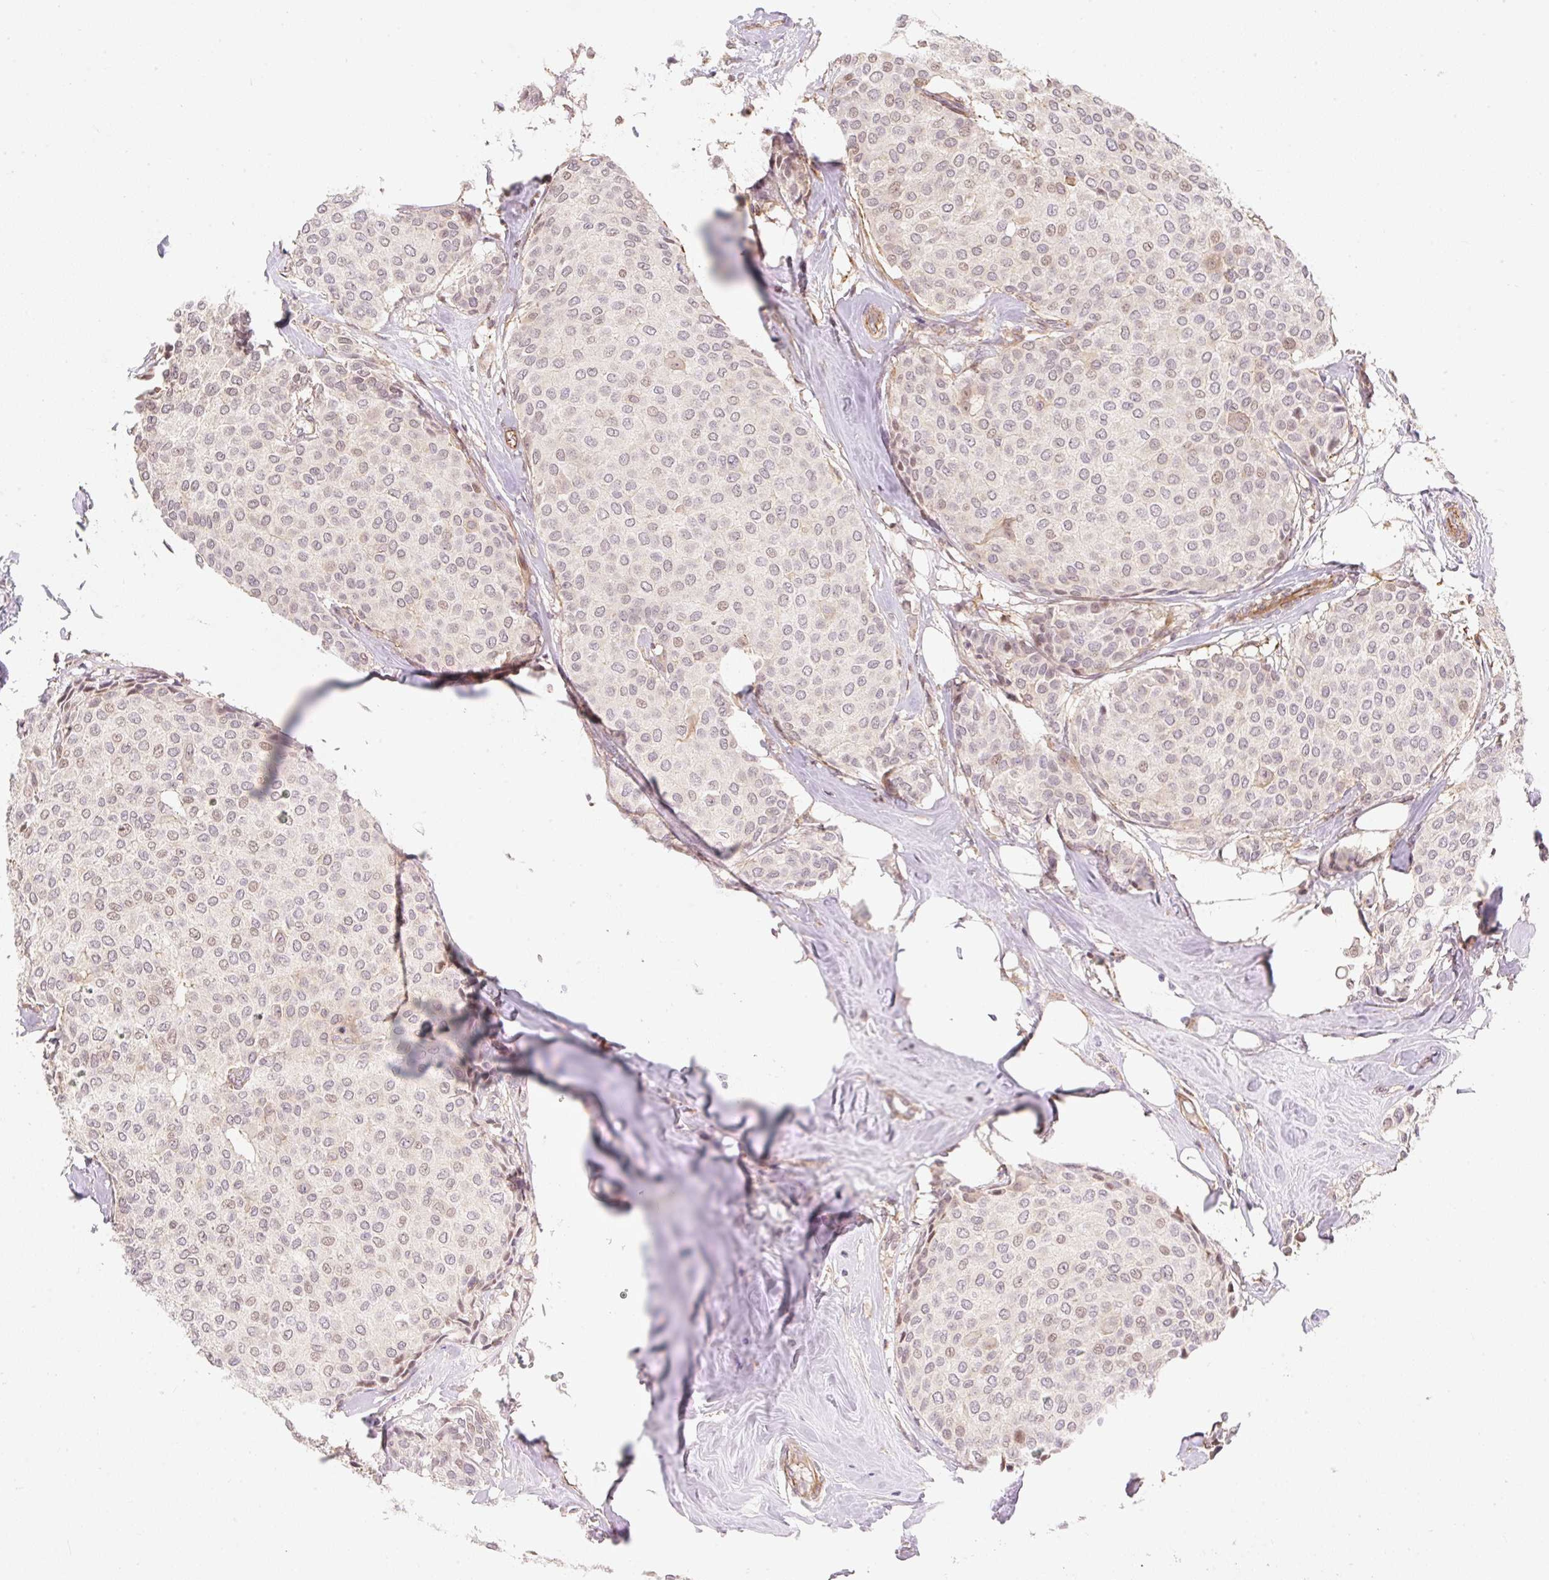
{"staining": {"intensity": "weak", "quantity": "<25%", "location": "nuclear"}, "tissue": "breast cancer", "cell_type": "Tumor cells", "image_type": "cancer", "snomed": [{"axis": "morphology", "description": "Duct carcinoma"}, {"axis": "topography", "description": "Breast"}], "caption": "Immunohistochemical staining of infiltrating ductal carcinoma (breast) reveals no significant positivity in tumor cells.", "gene": "EMC10", "patient": {"sex": "female", "age": 47}}